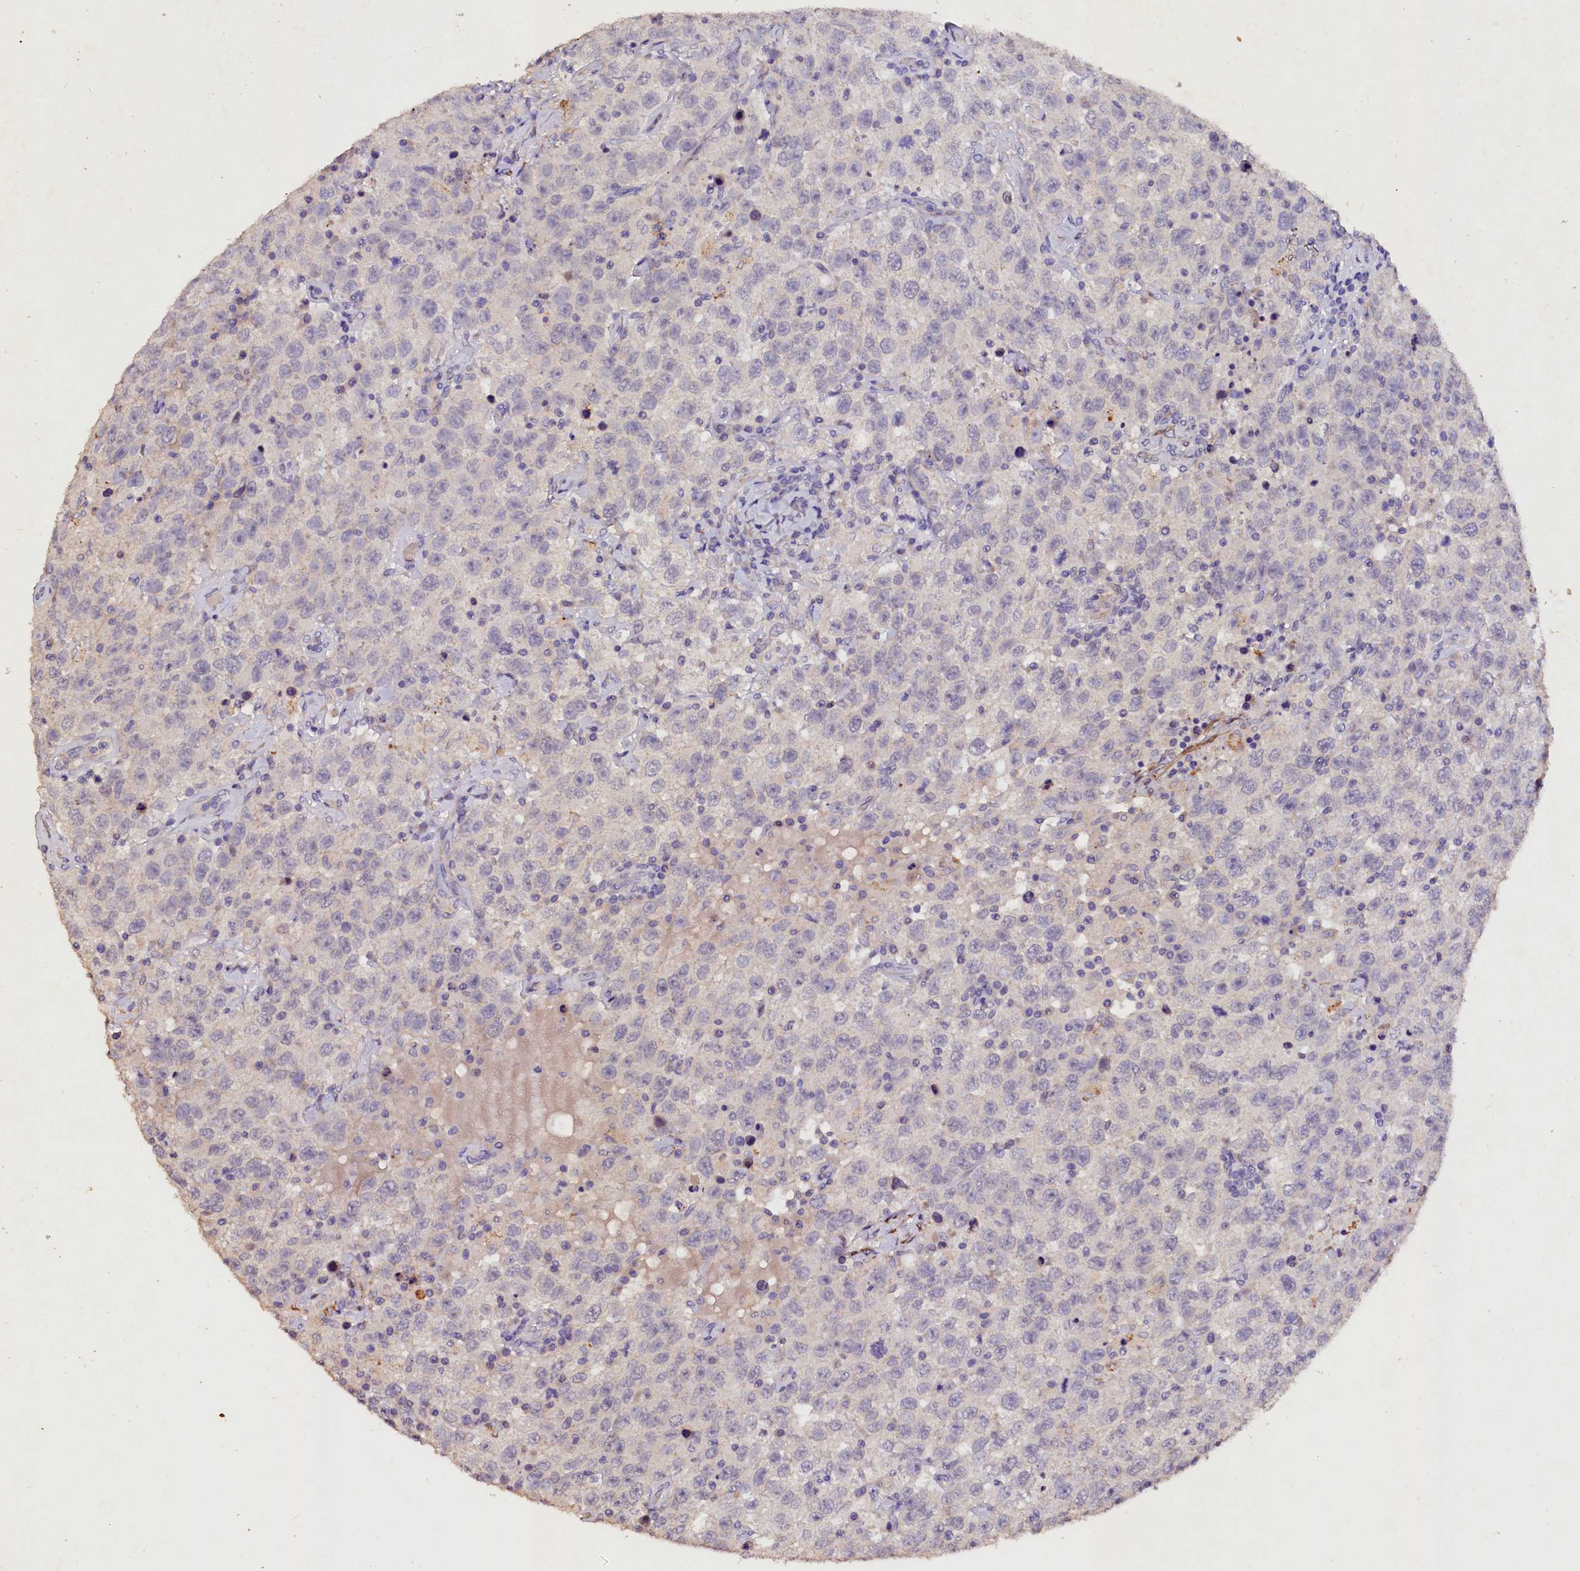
{"staining": {"intensity": "negative", "quantity": "none", "location": "none"}, "tissue": "testis cancer", "cell_type": "Tumor cells", "image_type": "cancer", "snomed": [{"axis": "morphology", "description": "Seminoma, NOS"}, {"axis": "topography", "description": "Testis"}], "caption": "IHC micrograph of neoplastic tissue: human testis cancer (seminoma) stained with DAB exhibits no significant protein positivity in tumor cells. Nuclei are stained in blue.", "gene": "VPS36", "patient": {"sex": "male", "age": 41}}